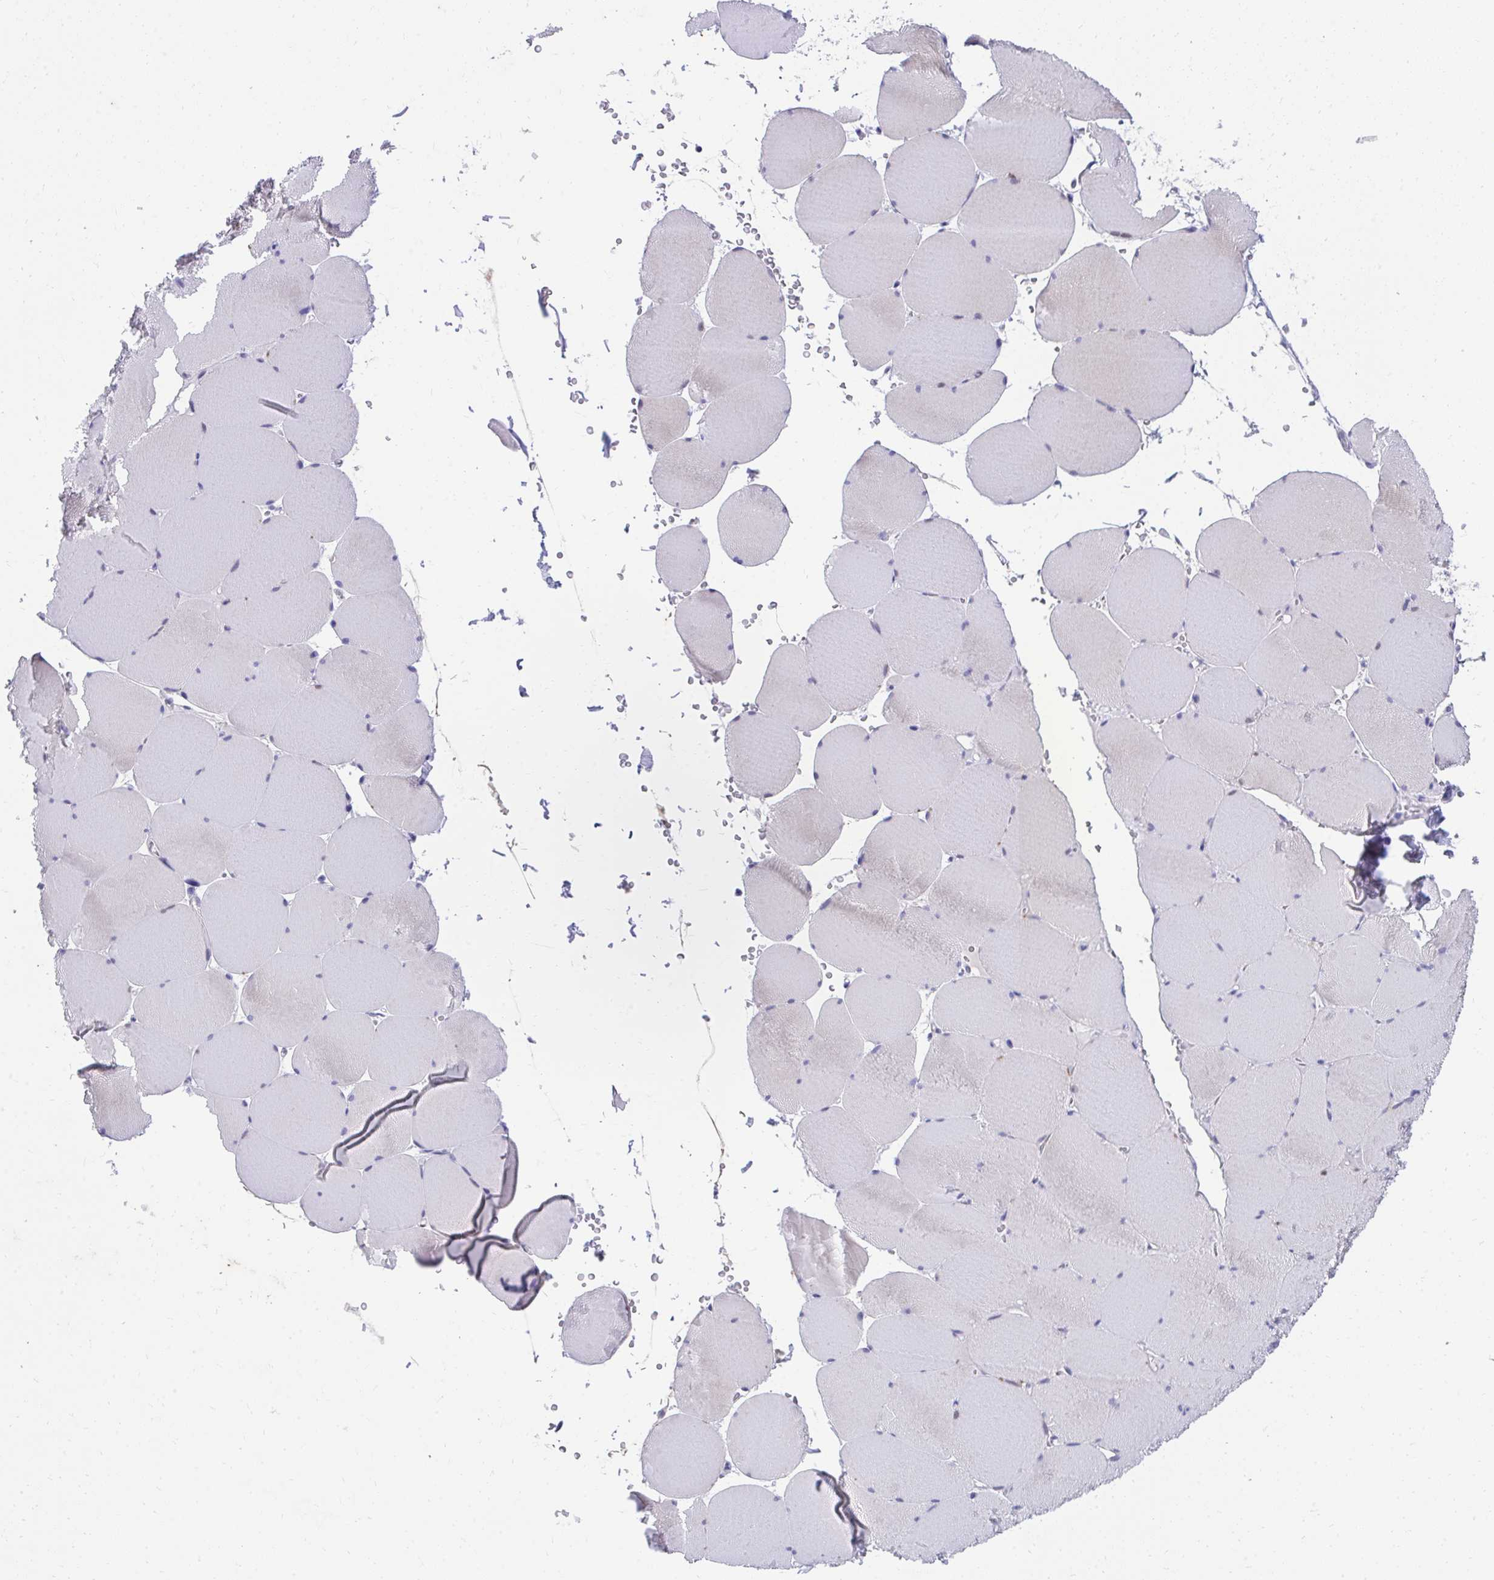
{"staining": {"intensity": "negative", "quantity": "none", "location": "none"}, "tissue": "skeletal muscle", "cell_type": "Myocytes", "image_type": "normal", "snomed": [{"axis": "morphology", "description": "Normal tissue, NOS"}, {"axis": "topography", "description": "Skeletal muscle"}, {"axis": "topography", "description": "Head-Neck"}], "caption": "Immunohistochemical staining of normal skeletal muscle exhibits no significant expression in myocytes. Brightfield microscopy of immunohistochemistry stained with DAB (brown) and hematoxylin (blue), captured at high magnification.", "gene": "KLK1", "patient": {"sex": "male", "age": 66}}